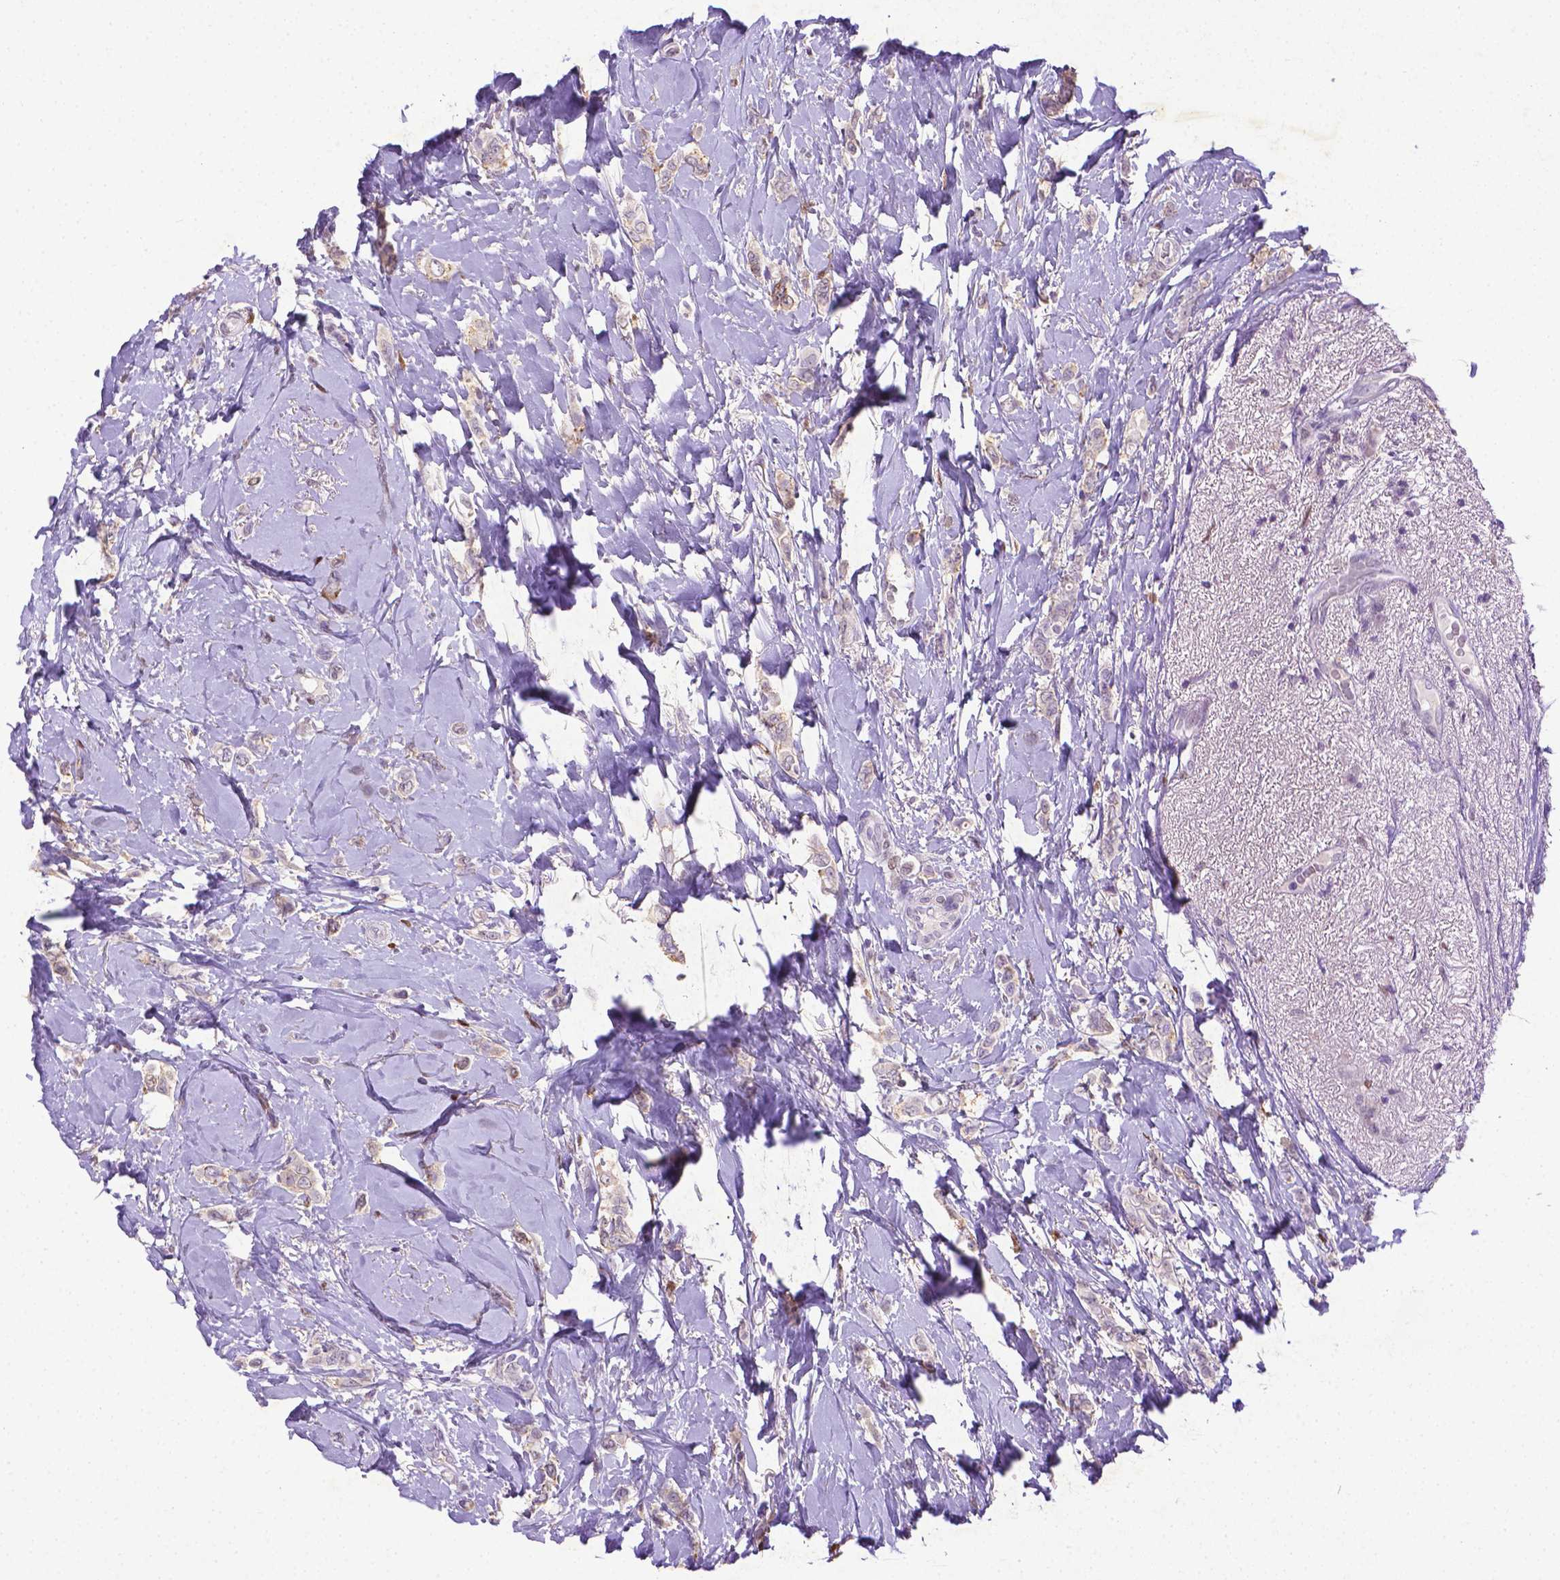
{"staining": {"intensity": "negative", "quantity": "none", "location": "none"}, "tissue": "breast cancer", "cell_type": "Tumor cells", "image_type": "cancer", "snomed": [{"axis": "morphology", "description": "Lobular carcinoma"}, {"axis": "topography", "description": "Breast"}], "caption": "Breast cancer (lobular carcinoma) was stained to show a protein in brown. There is no significant staining in tumor cells.", "gene": "CDKN1A", "patient": {"sex": "female", "age": 66}}